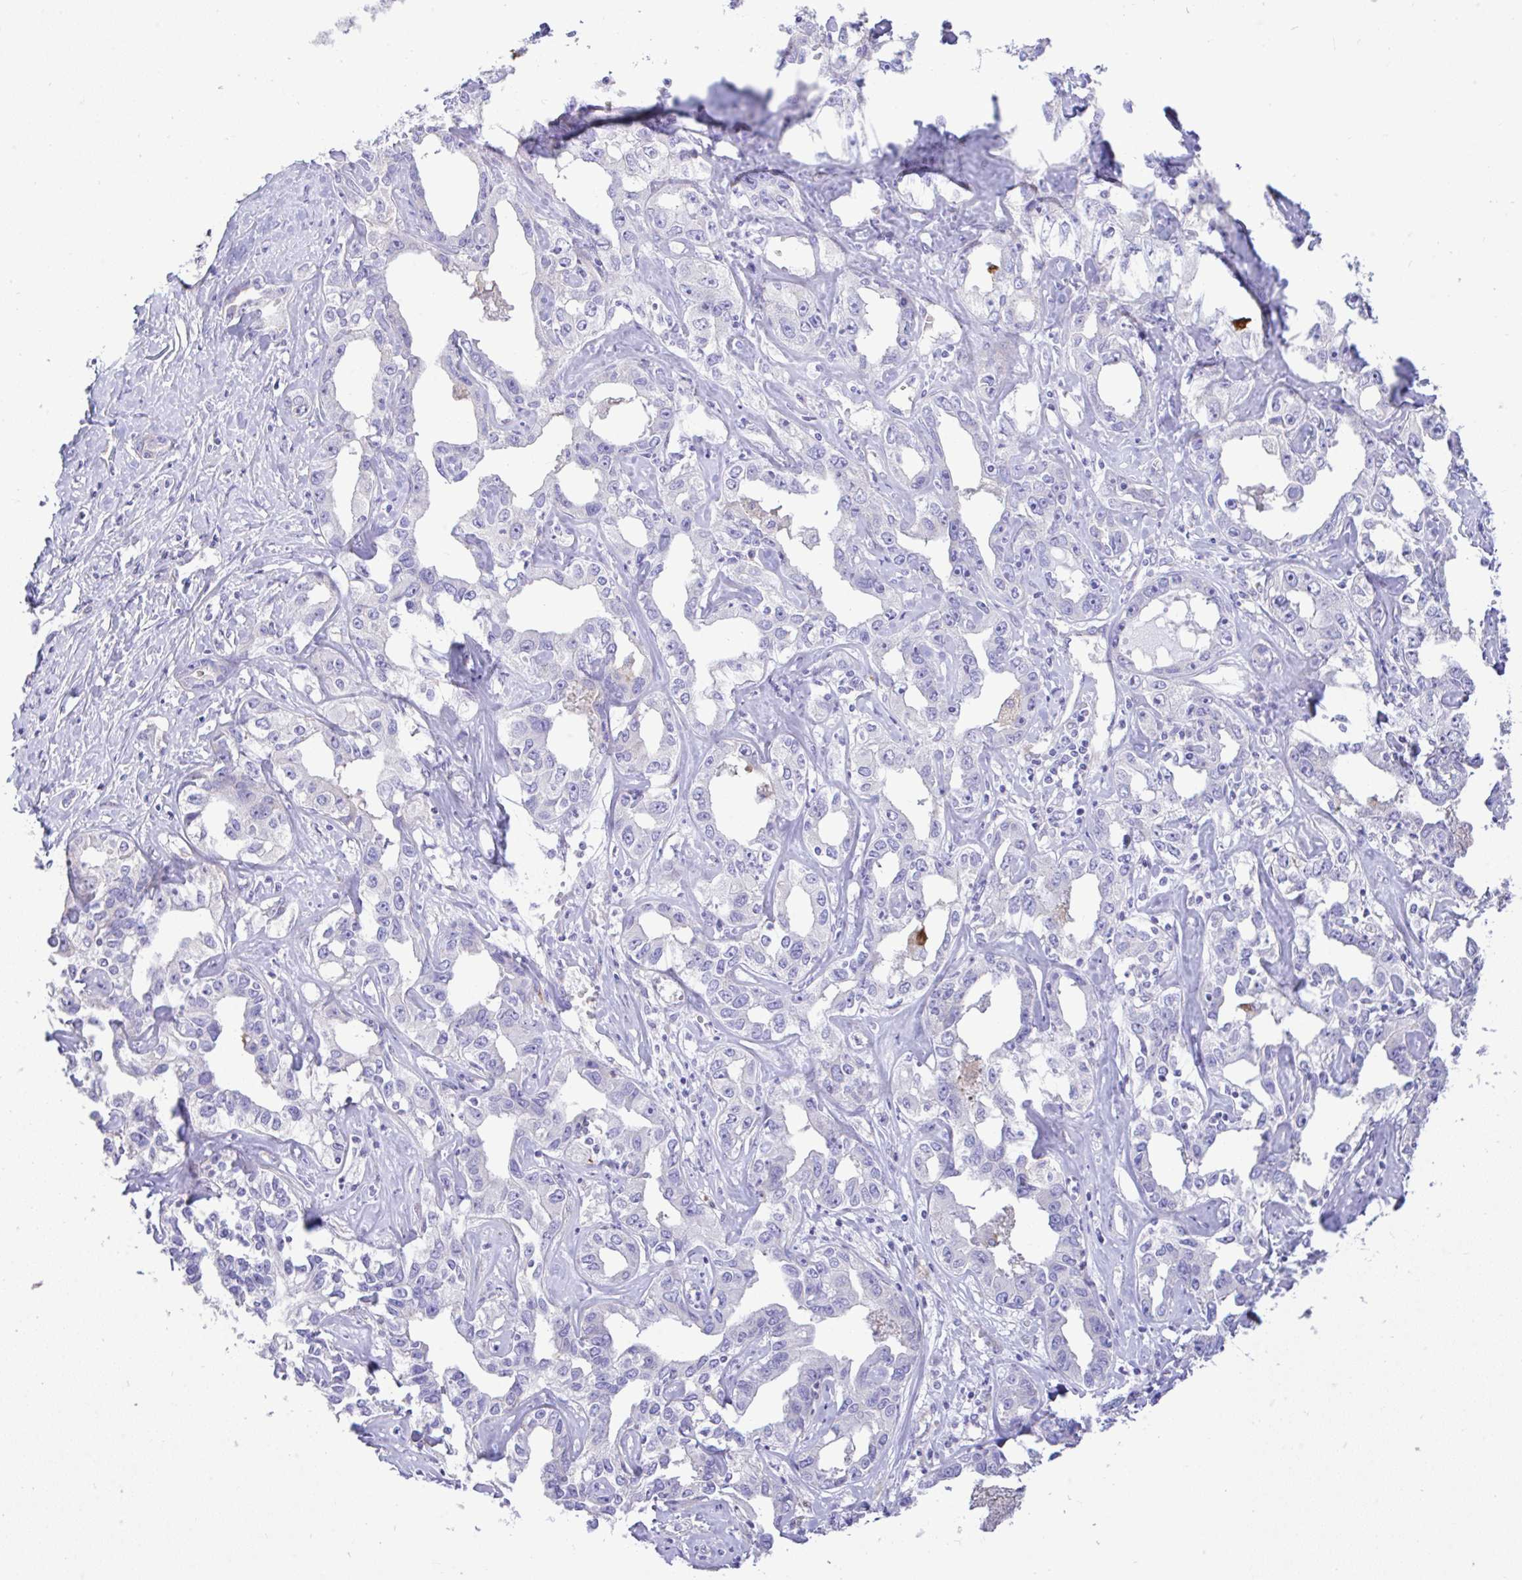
{"staining": {"intensity": "negative", "quantity": "none", "location": "none"}, "tissue": "liver cancer", "cell_type": "Tumor cells", "image_type": "cancer", "snomed": [{"axis": "morphology", "description": "Cholangiocarcinoma"}, {"axis": "topography", "description": "Liver"}], "caption": "Immunohistochemical staining of human cholangiocarcinoma (liver) displays no significant positivity in tumor cells. (Stains: DAB (3,3'-diaminobenzidine) immunohistochemistry with hematoxylin counter stain, Microscopy: brightfield microscopy at high magnification).", "gene": "EEF1A2", "patient": {"sex": "male", "age": 59}}